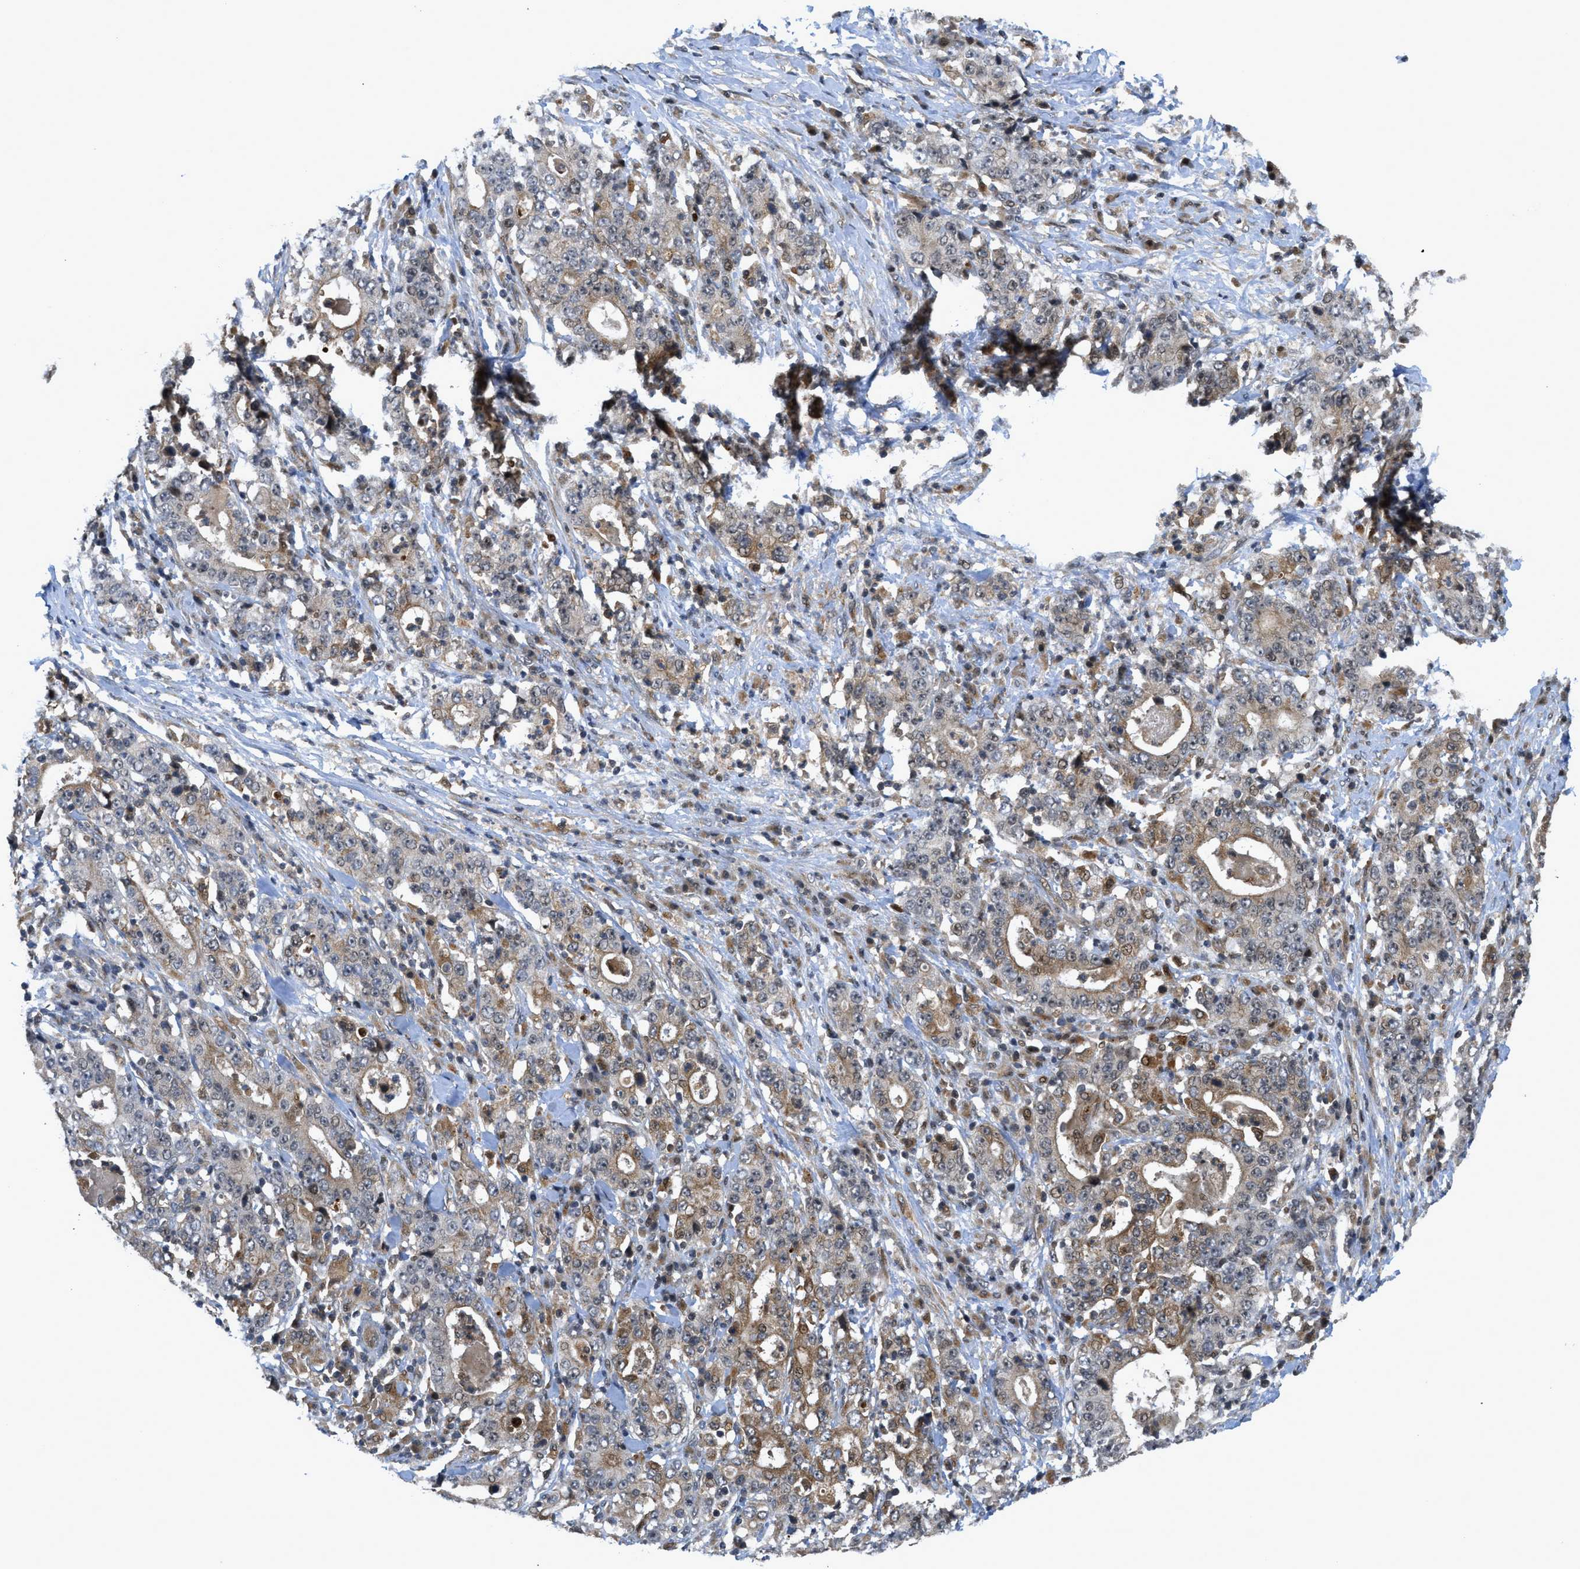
{"staining": {"intensity": "moderate", "quantity": "25%-75%", "location": "cytoplasmic/membranous,nuclear"}, "tissue": "stomach cancer", "cell_type": "Tumor cells", "image_type": "cancer", "snomed": [{"axis": "morphology", "description": "Normal tissue, NOS"}, {"axis": "morphology", "description": "Adenocarcinoma, NOS"}, {"axis": "topography", "description": "Stomach, upper"}, {"axis": "topography", "description": "Stomach"}], "caption": "DAB (3,3'-diaminobenzidine) immunohistochemical staining of stomach adenocarcinoma displays moderate cytoplasmic/membranous and nuclear protein positivity in about 25%-75% of tumor cells. The staining is performed using DAB brown chromogen to label protein expression. The nuclei are counter-stained blue using hematoxylin.", "gene": "DNAJC28", "patient": {"sex": "male", "age": 59}}